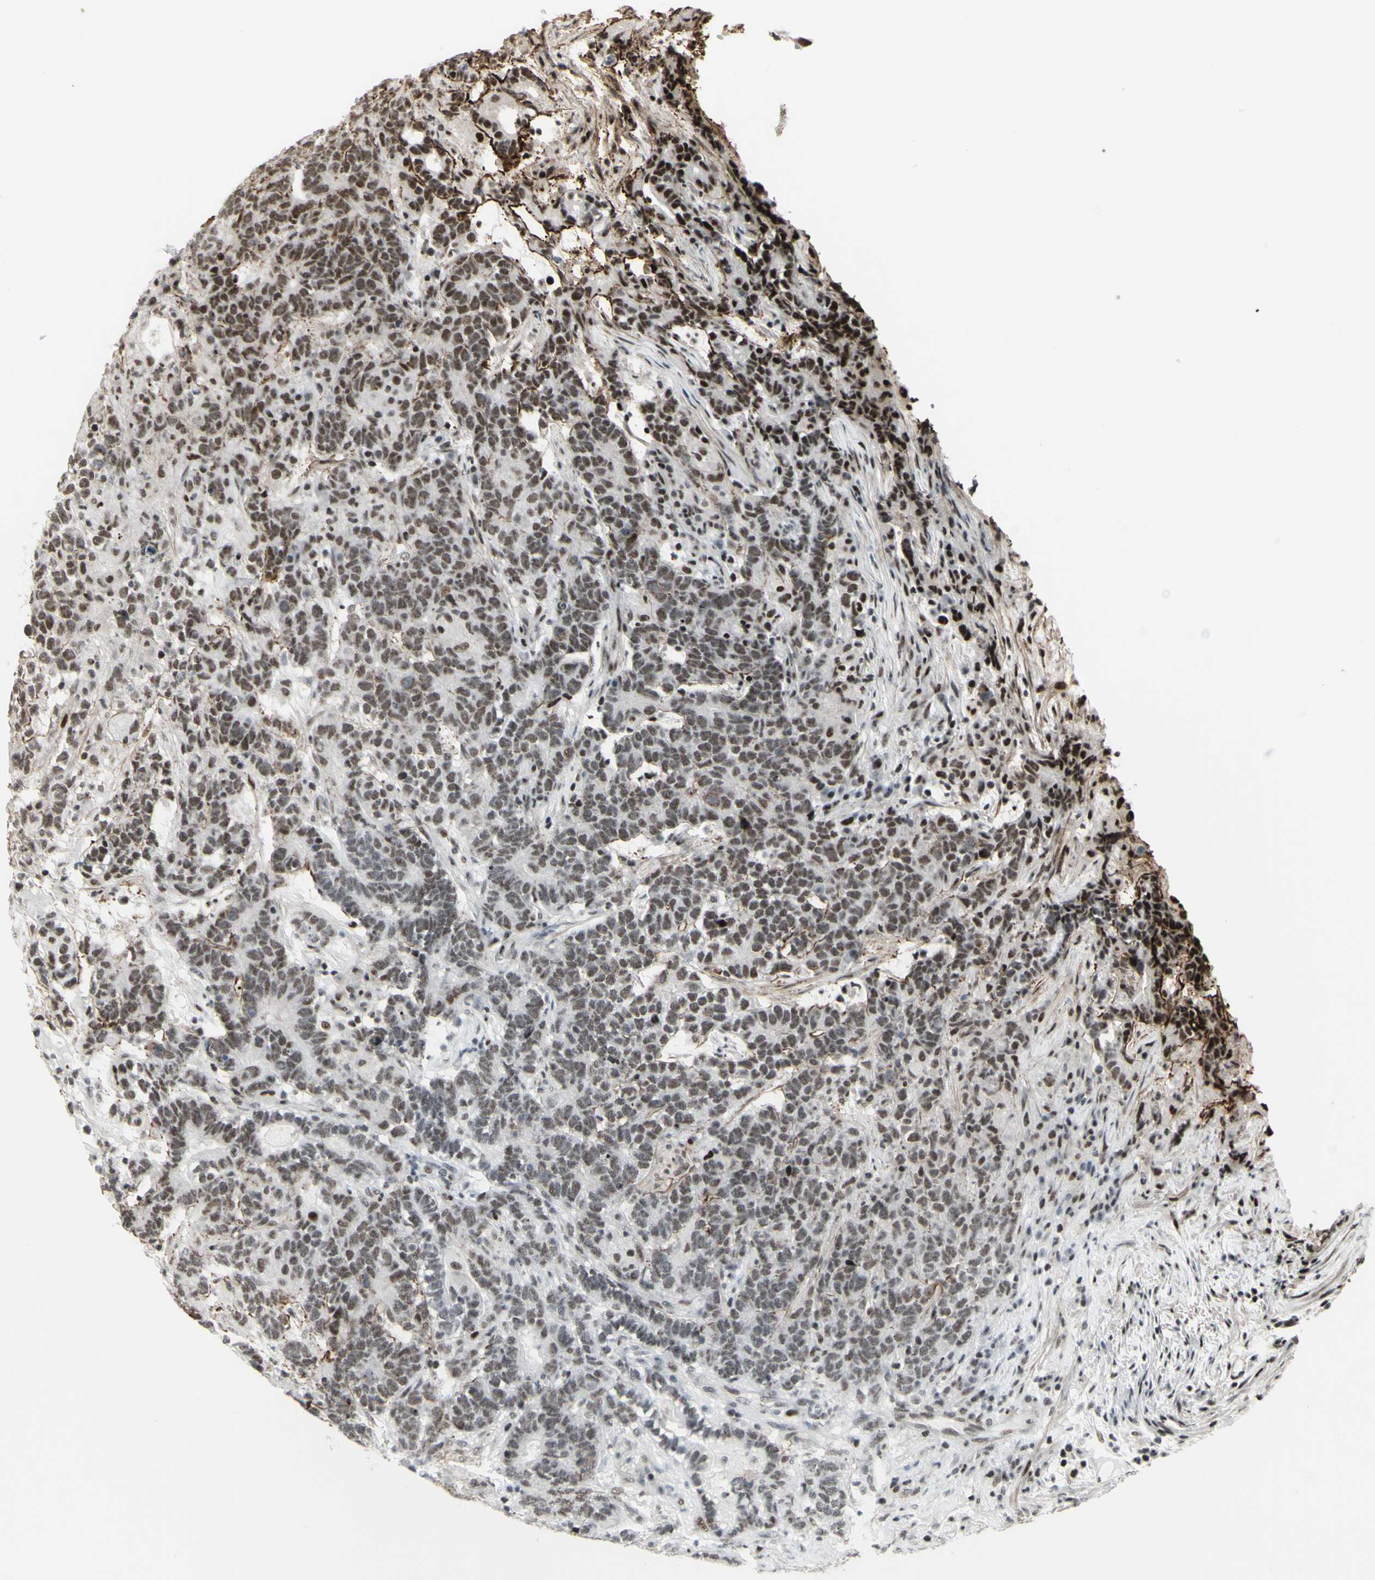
{"staining": {"intensity": "moderate", "quantity": "<25%", "location": "nuclear"}, "tissue": "testis cancer", "cell_type": "Tumor cells", "image_type": "cancer", "snomed": [{"axis": "morphology", "description": "Carcinoma, Embryonal, NOS"}, {"axis": "topography", "description": "Testis"}], "caption": "Immunohistochemistry image of neoplastic tissue: human testis cancer (embryonal carcinoma) stained using immunohistochemistry (IHC) shows low levels of moderate protein expression localized specifically in the nuclear of tumor cells, appearing as a nuclear brown color.", "gene": "SUPT6H", "patient": {"sex": "male", "age": 26}}